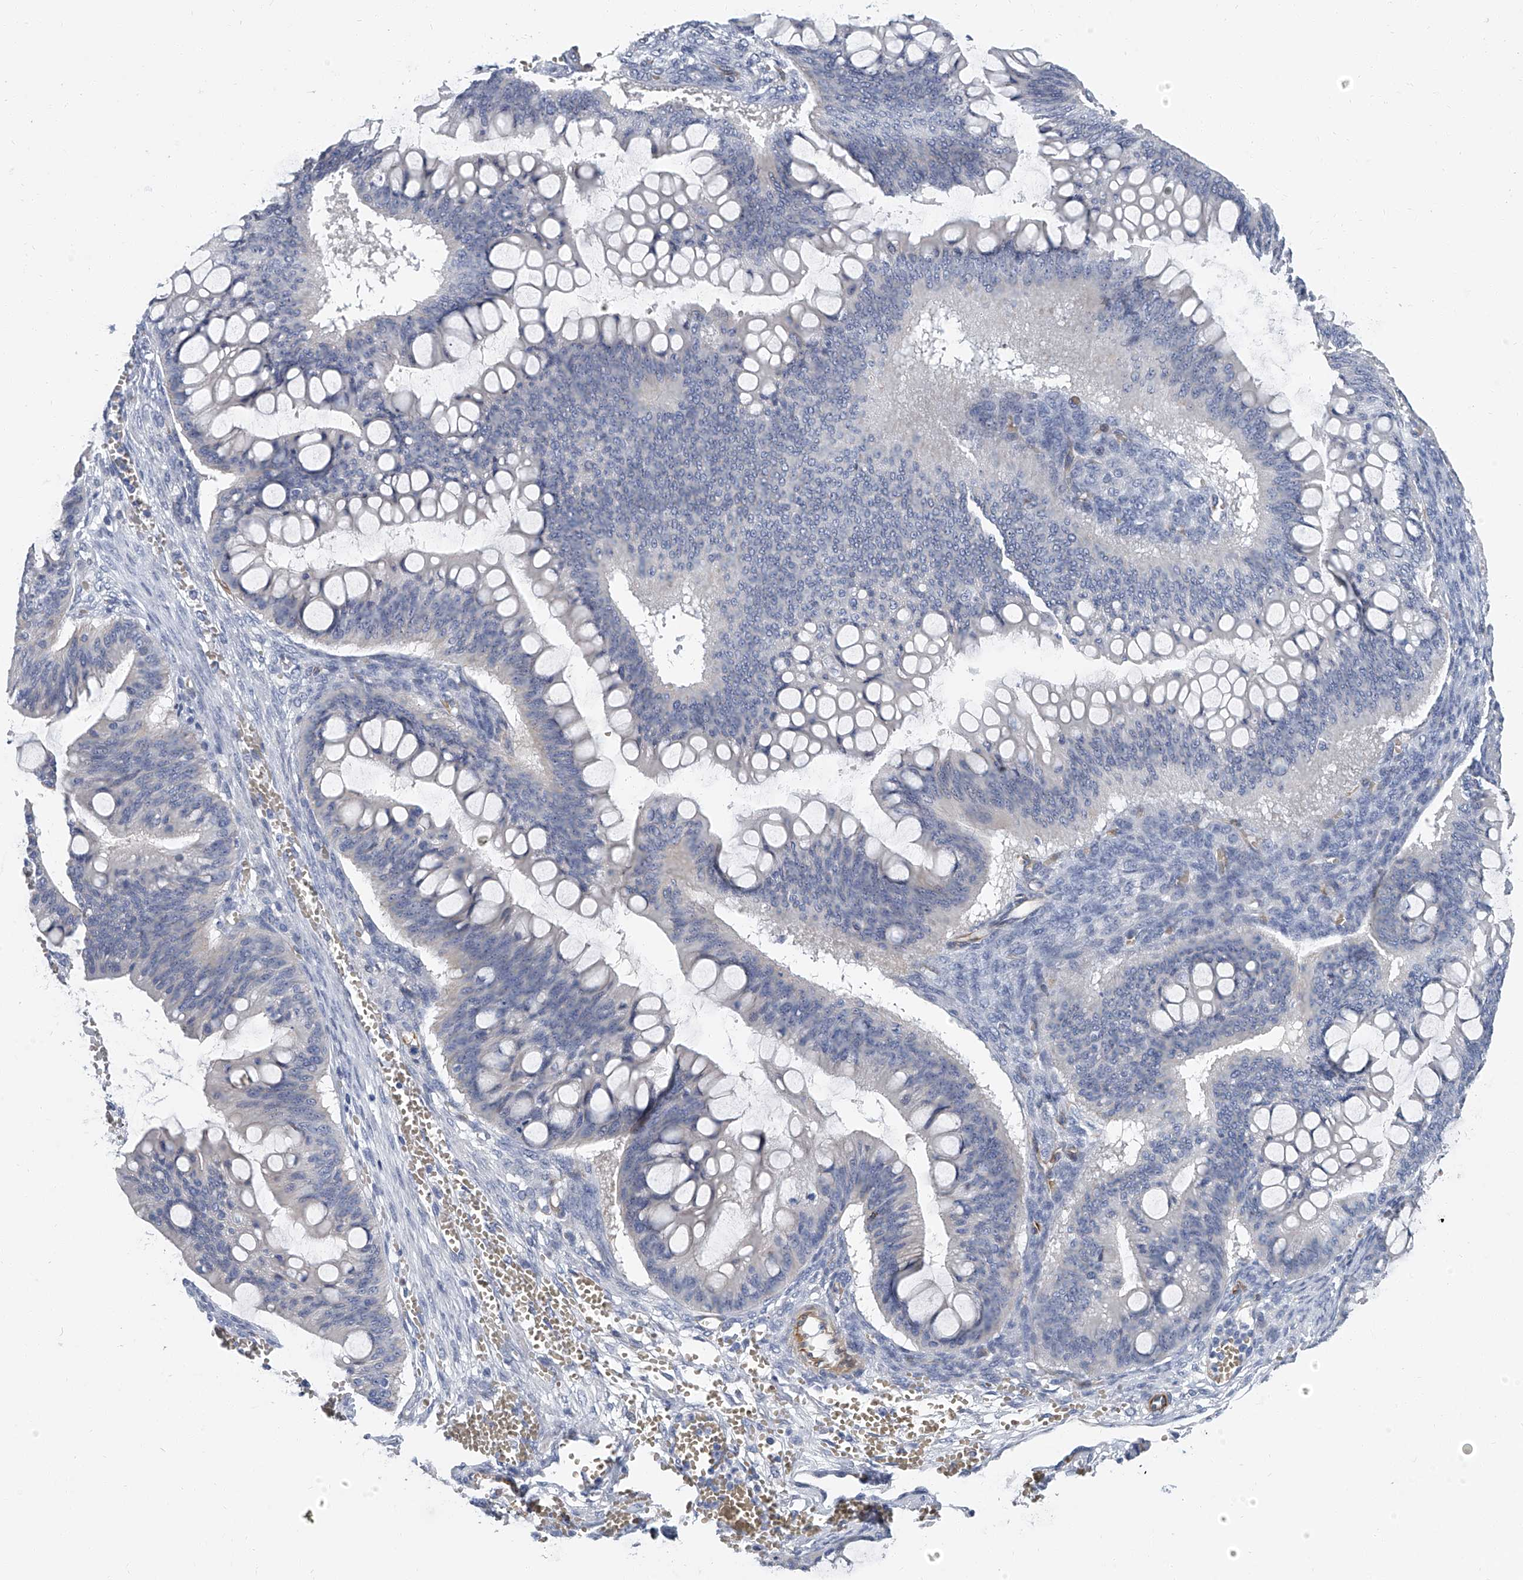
{"staining": {"intensity": "negative", "quantity": "none", "location": "none"}, "tissue": "ovarian cancer", "cell_type": "Tumor cells", "image_type": "cancer", "snomed": [{"axis": "morphology", "description": "Cystadenocarcinoma, mucinous, NOS"}, {"axis": "topography", "description": "Ovary"}], "caption": "Tumor cells show no significant positivity in ovarian cancer. (DAB IHC with hematoxylin counter stain).", "gene": "KIRREL1", "patient": {"sex": "female", "age": 73}}